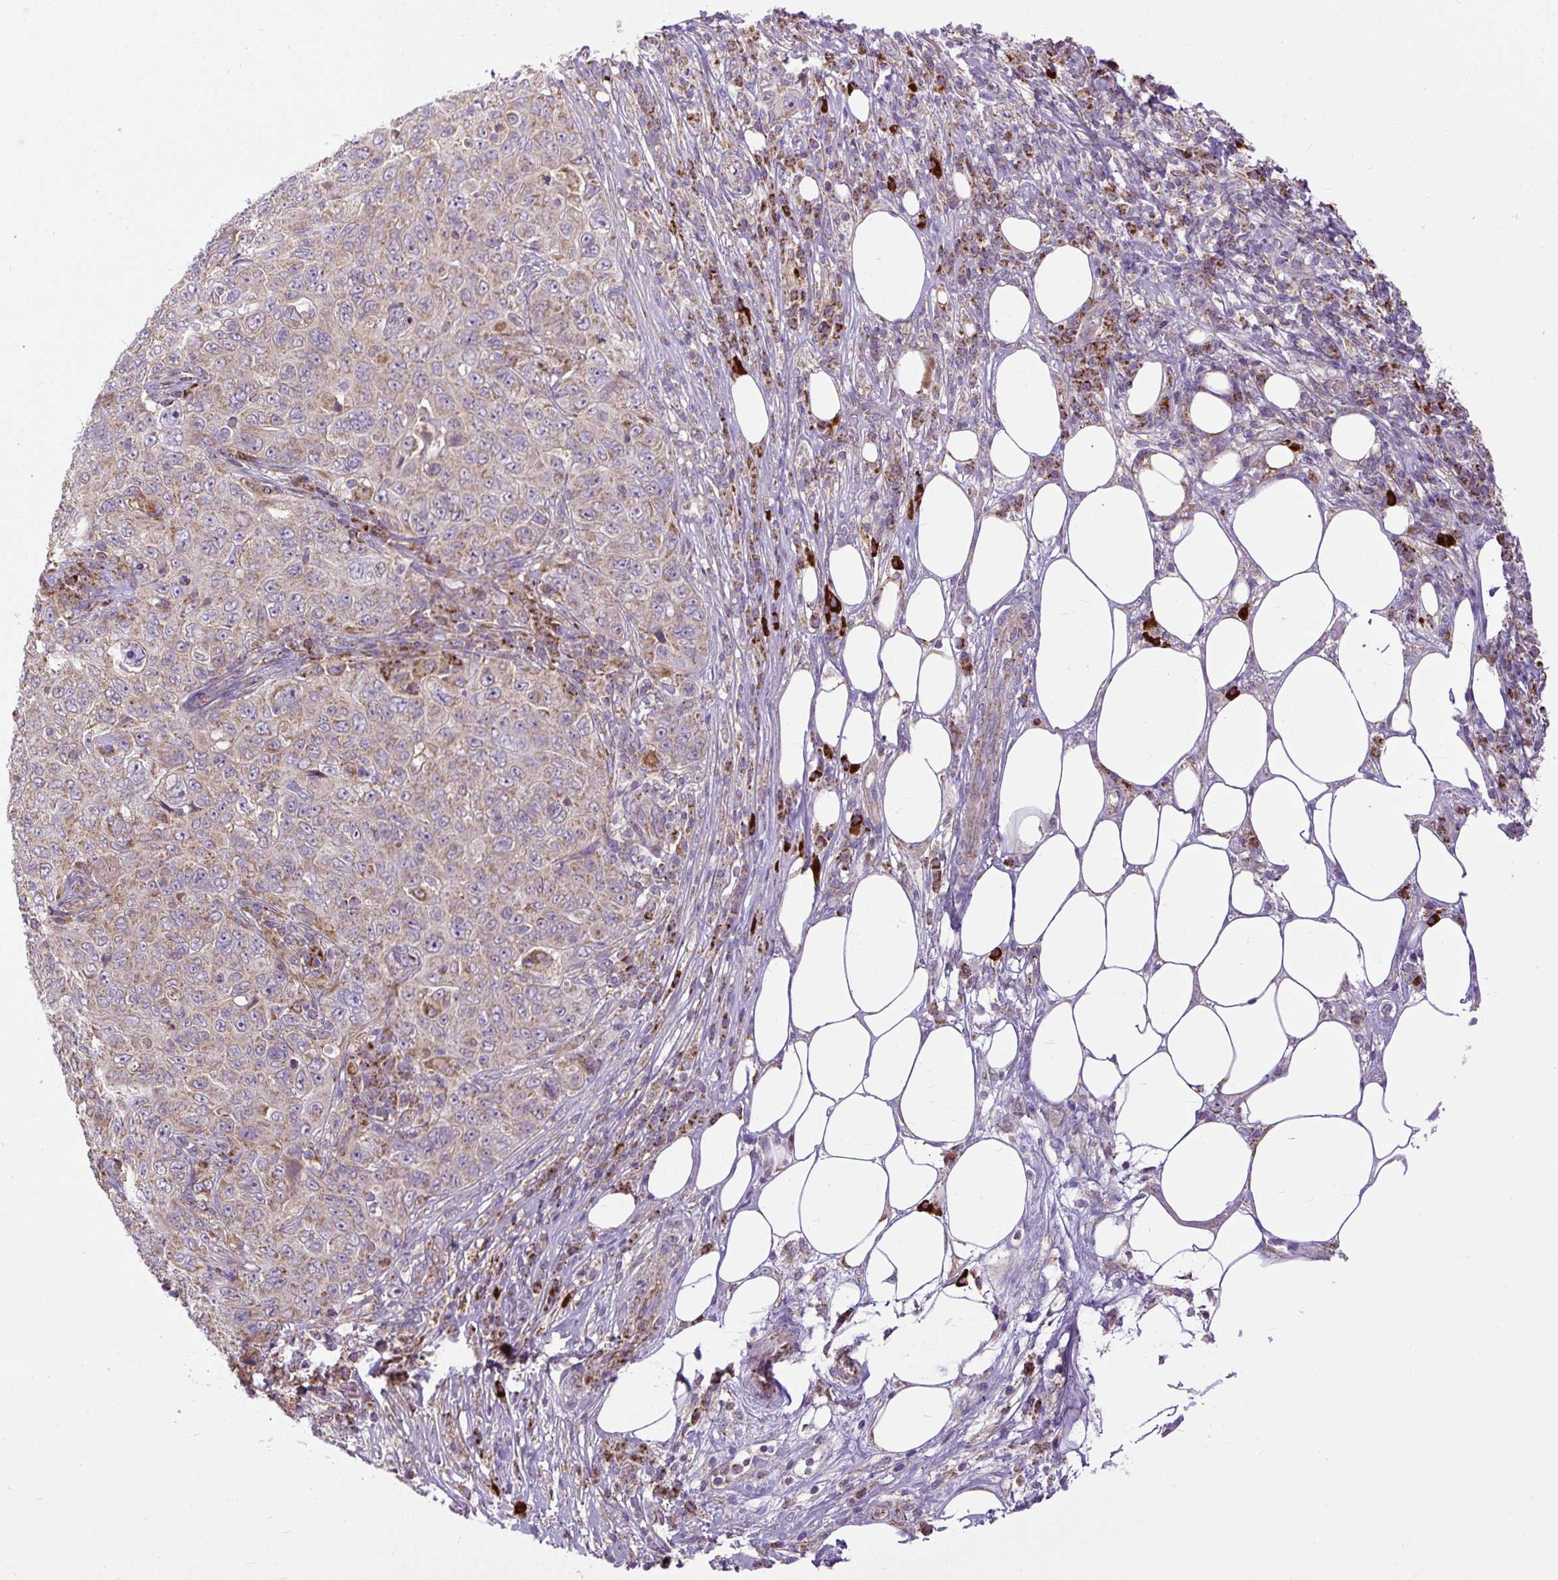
{"staining": {"intensity": "weak", "quantity": "25%-75%", "location": "cytoplasmic/membranous"}, "tissue": "pancreatic cancer", "cell_type": "Tumor cells", "image_type": "cancer", "snomed": [{"axis": "morphology", "description": "Adenocarcinoma, NOS"}, {"axis": "topography", "description": "Pancreas"}], "caption": "Immunohistochemical staining of human pancreatic cancer (adenocarcinoma) exhibits weak cytoplasmic/membranous protein positivity in approximately 25%-75% of tumor cells. (IHC, brightfield microscopy, high magnification).", "gene": "TM2D3", "patient": {"sex": "male", "age": 68}}